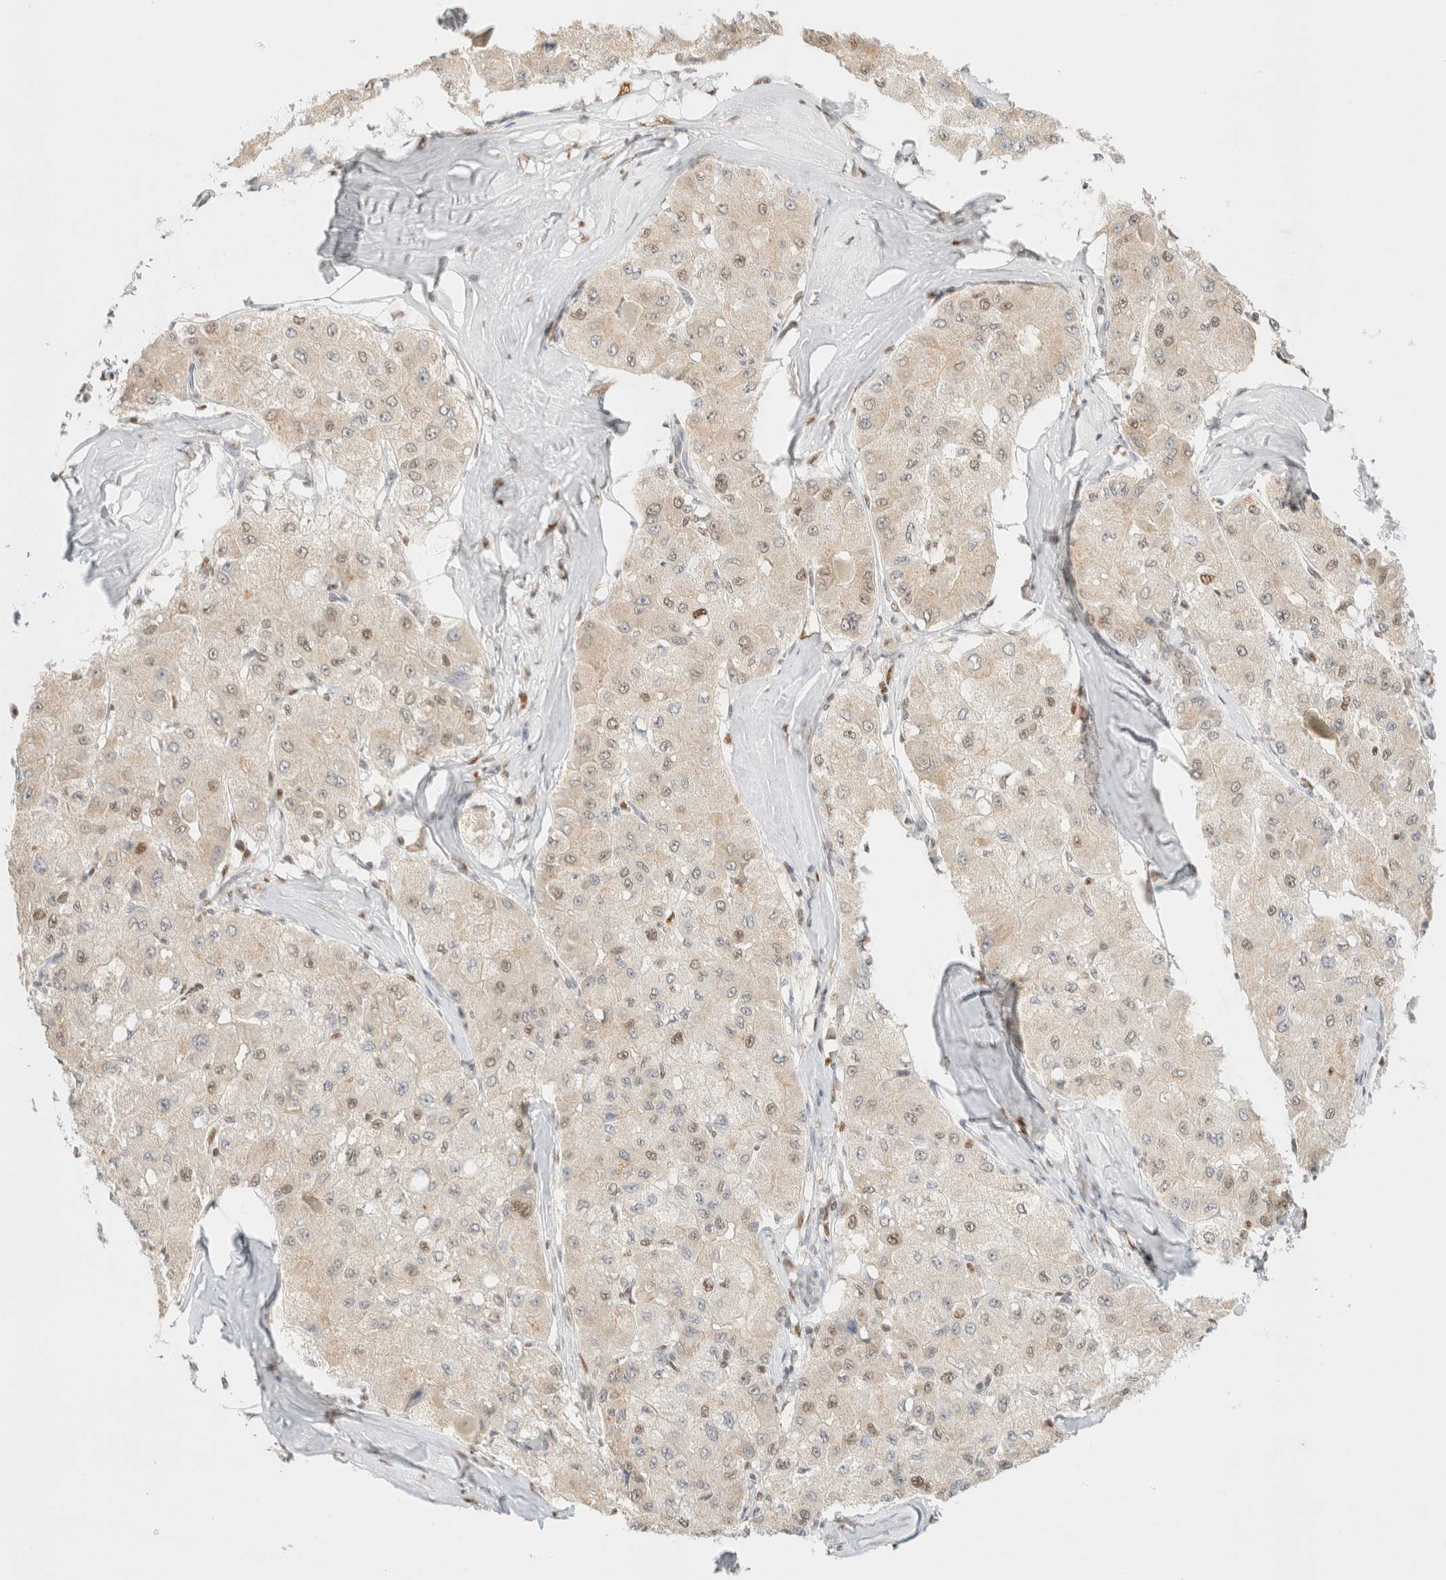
{"staining": {"intensity": "weak", "quantity": "25%-75%", "location": "nuclear"}, "tissue": "liver cancer", "cell_type": "Tumor cells", "image_type": "cancer", "snomed": [{"axis": "morphology", "description": "Carcinoma, Hepatocellular, NOS"}, {"axis": "topography", "description": "Liver"}], "caption": "IHC photomicrograph of liver hepatocellular carcinoma stained for a protein (brown), which demonstrates low levels of weak nuclear staining in about 25%-75% of tumor cells.", "gene": "DDB2", "patient": {"sex": "male", "age": 80}}